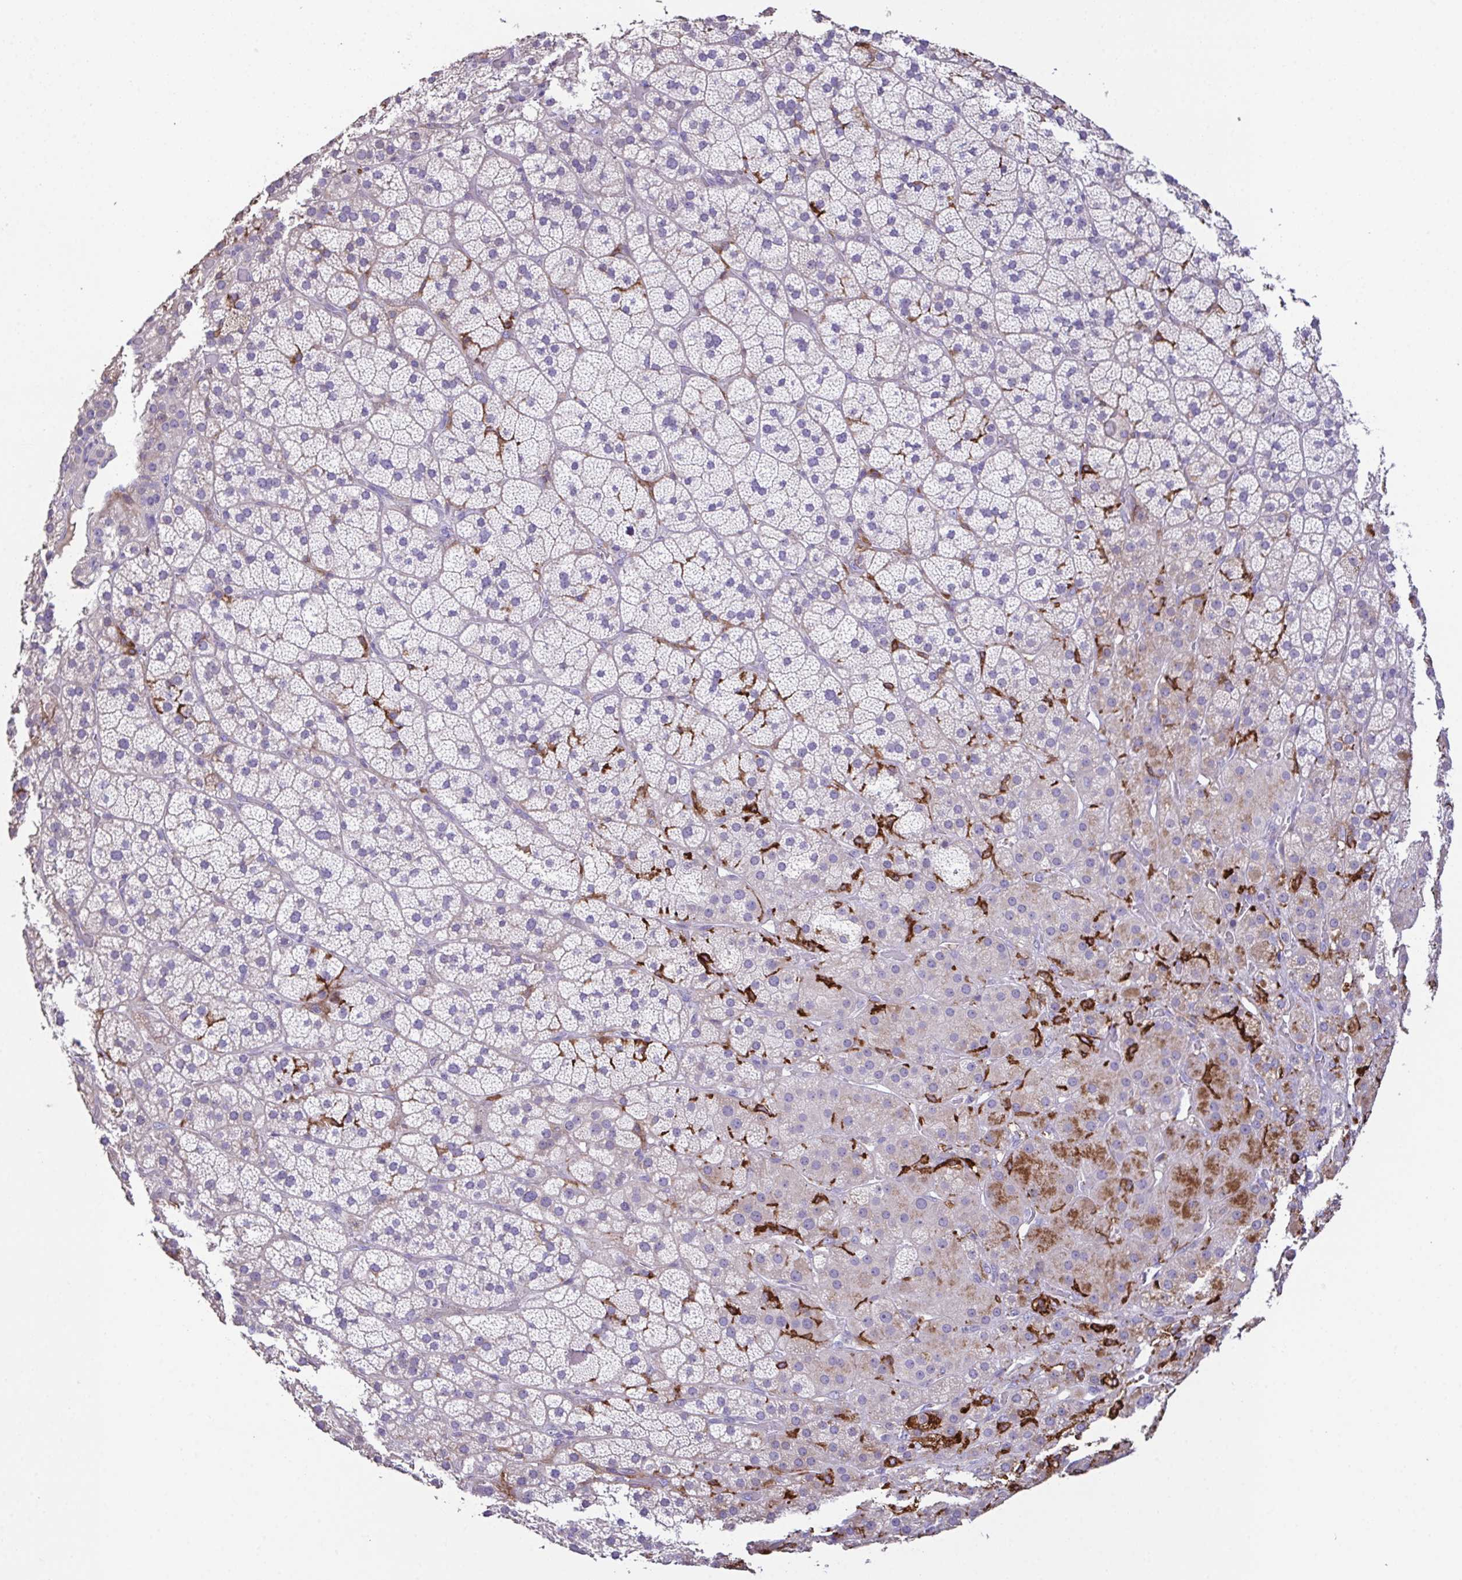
{"staining": {"intensity": "moderate", "quantity": "<25%", "location": "cytoplasmic/membranous"}, "tissue": "adrenal gland", "cell_type": "Glandular cells", "image_type": "normal", "snomed": [{"axis": "morphology", "description": "Normal tissue, NOS"}, {"axis": "topography", "description": "Adrenal gland"}], "caption": "Protein expression analysis of unremarkable human adrenal gland reveals moderate cytoplasmic/membranous positivity in approximately <25% of glandular cells.", "gene": "MARCO", "patient": {"sex": "male", "age": 57}}